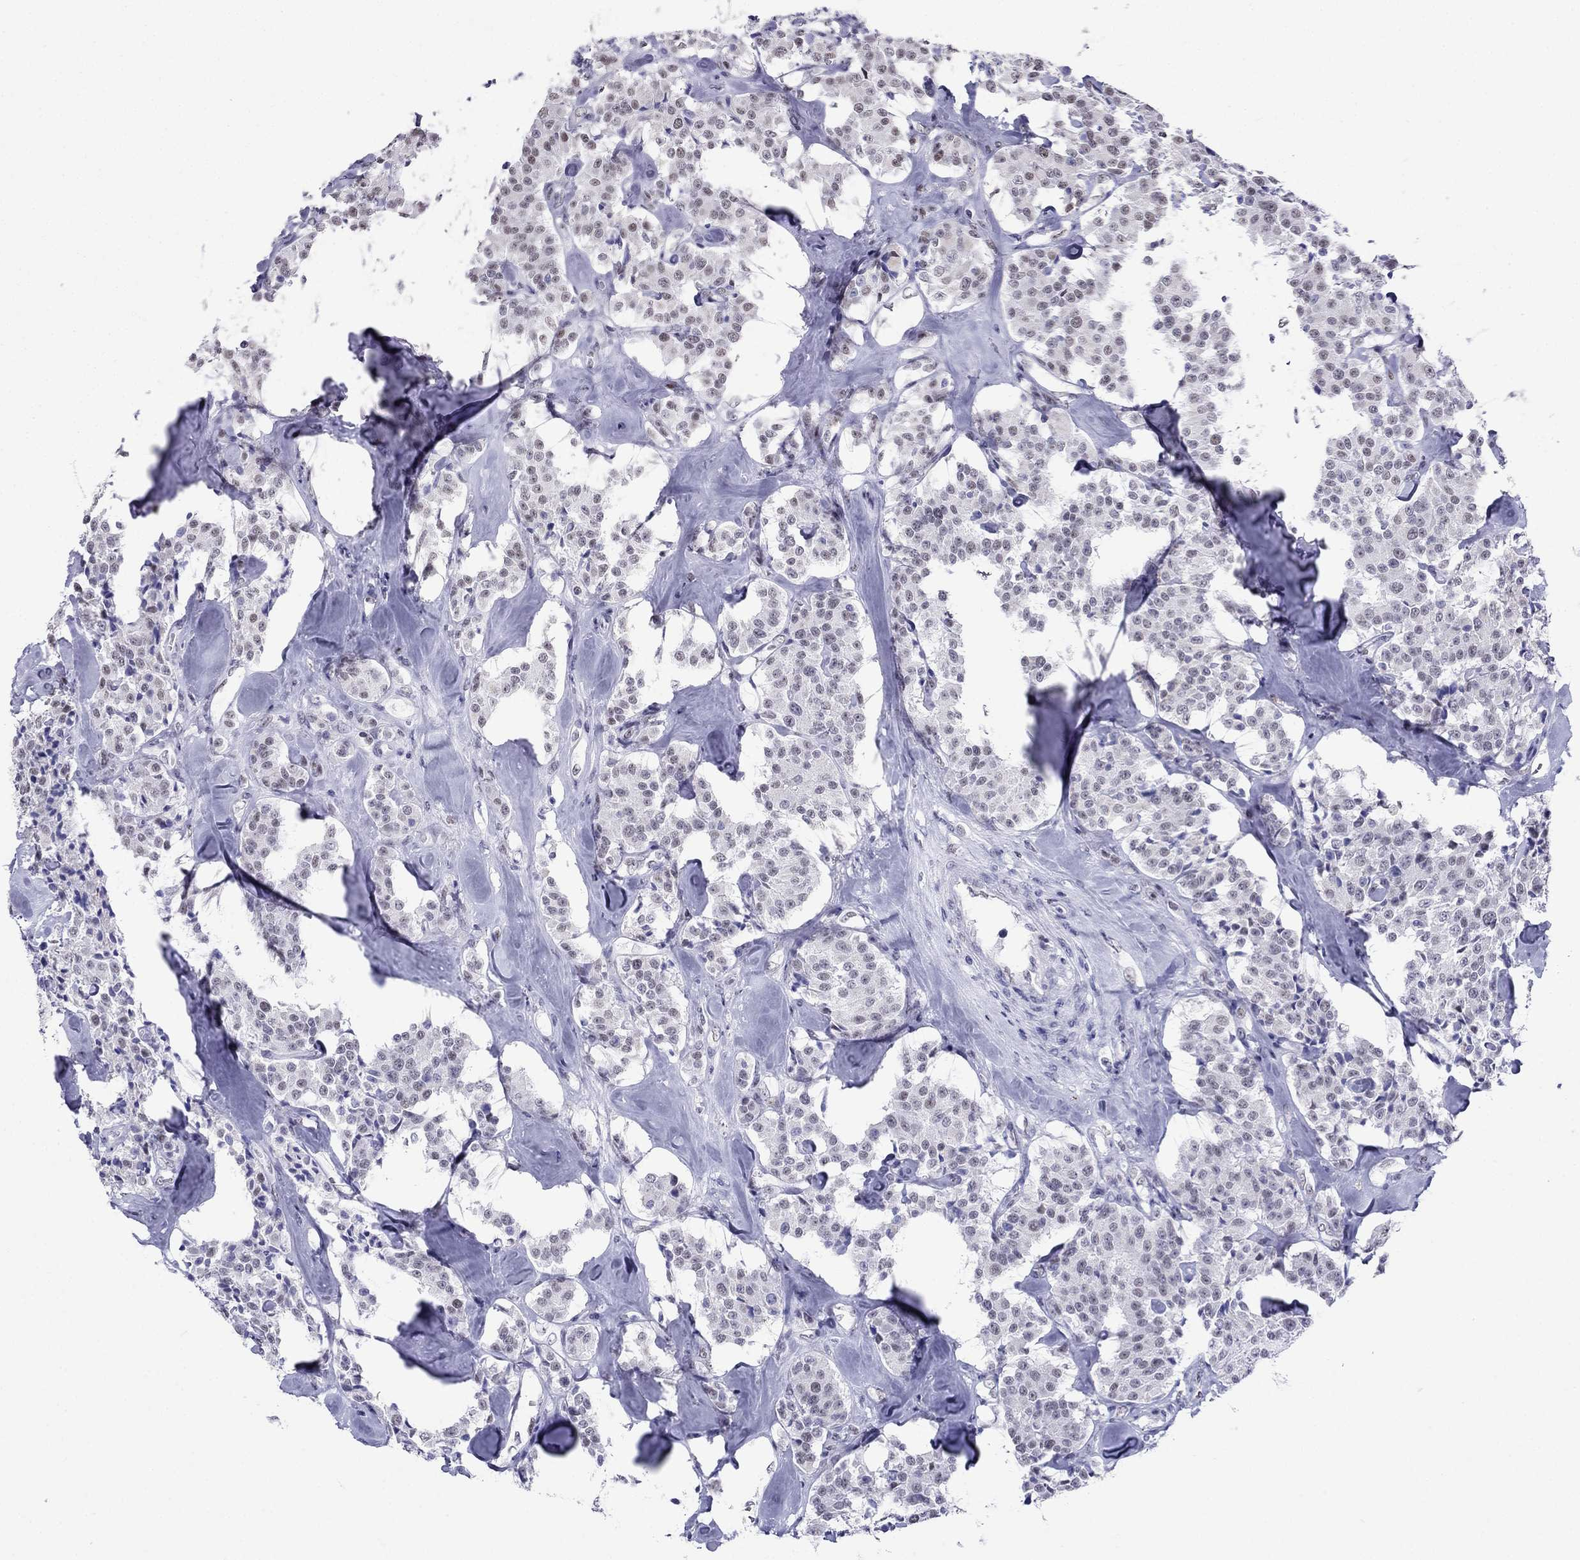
{"staining": {"intensity": "negative", "quantity": "none", "location": "none"}, "tissue": "carcinoid", "cell_type": "Tumor cells", "image_type": "cancer", "snomed": [{"axis": "morphology", "description": "Carcinoid, malignant, NOS"}, {"axis": "topography", "description": "Pancreas"}], "caption": "An immunohistochemistry micrograph of malignant carcinoid is shown. There is no staining in tumor cells of malignant carcinoid.", "gene": "PPM1G", "patient": {"sex": "male", "age": 41}}